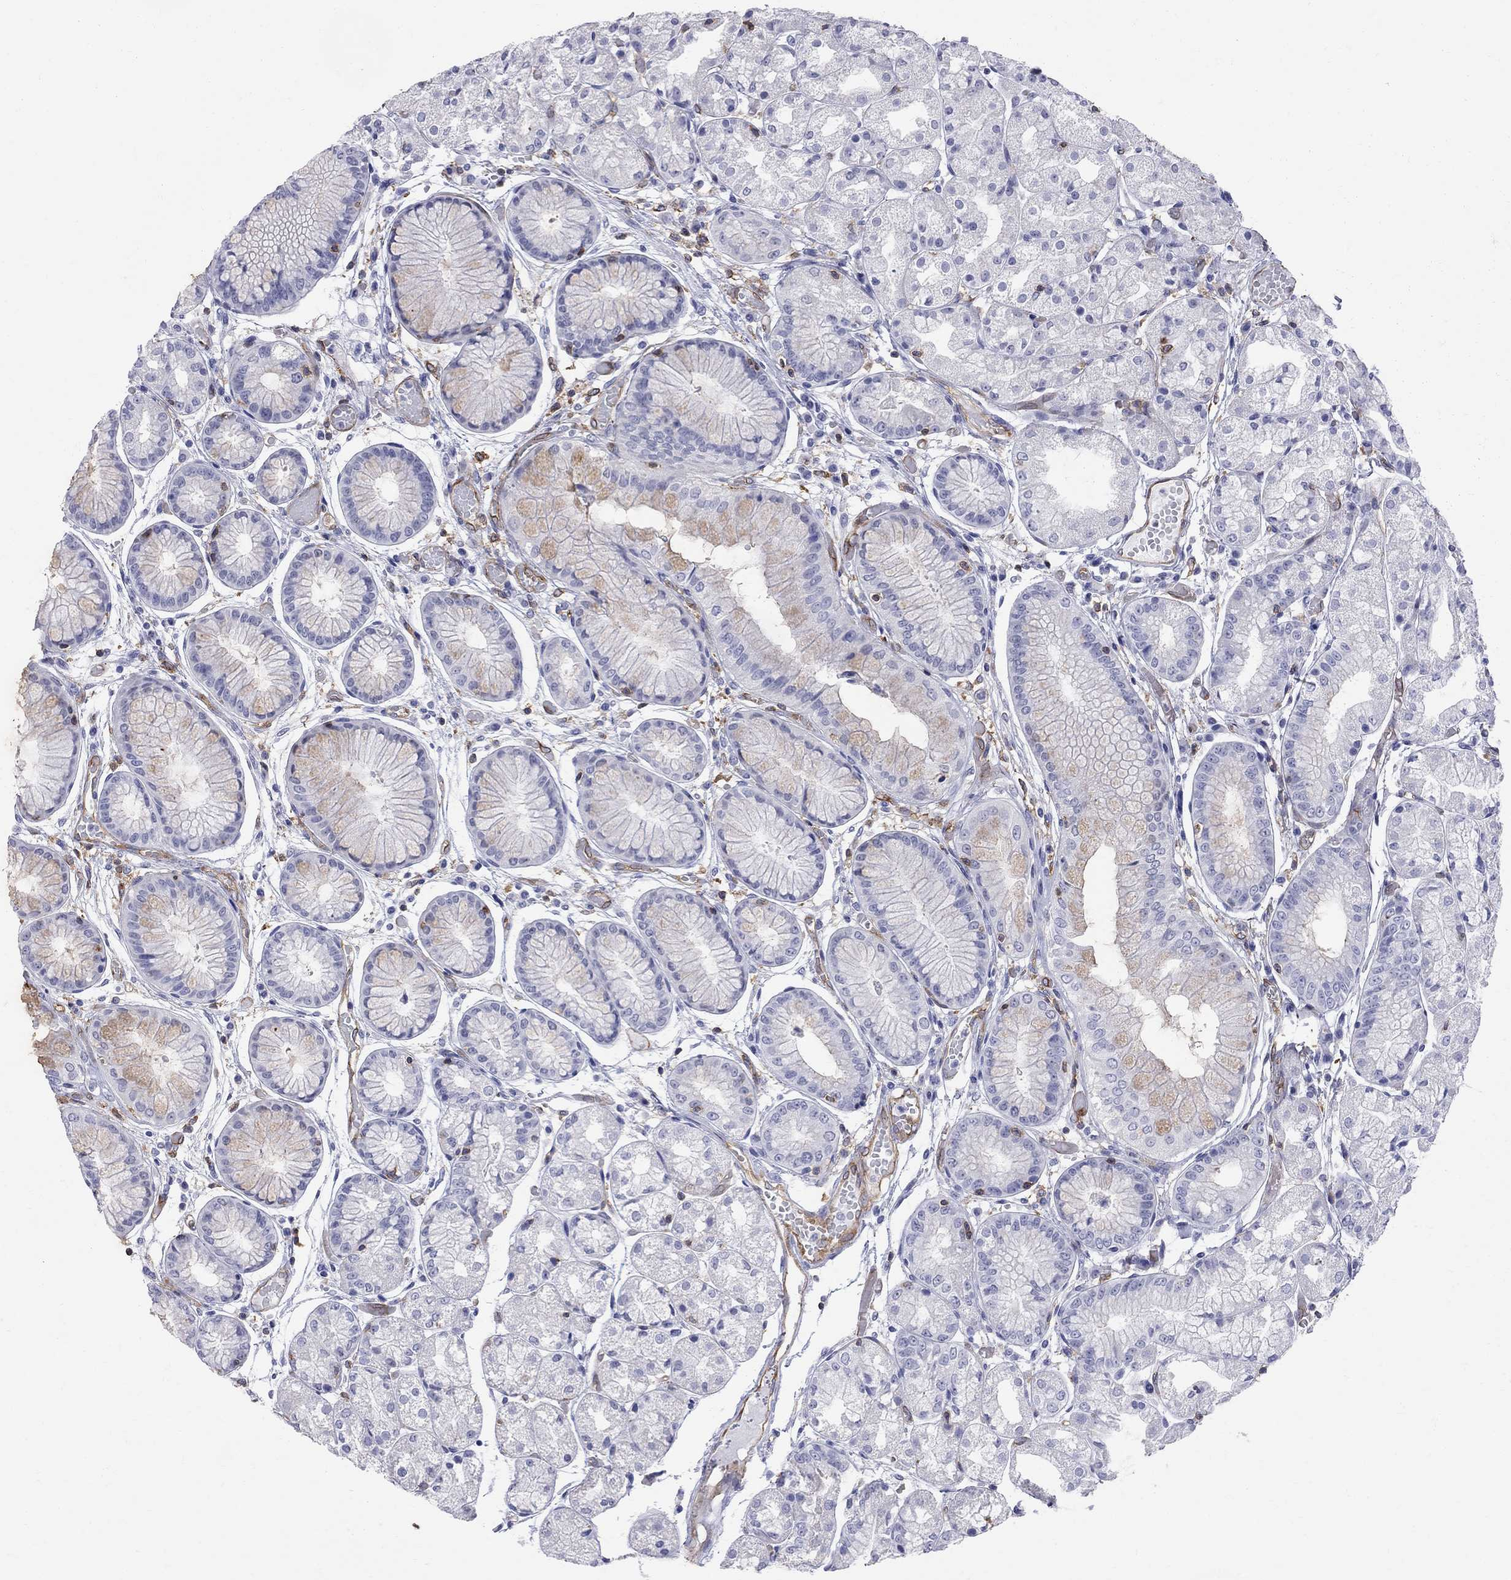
{"staining": {"intensity": "negative", "quantity": "none", "location": "none"}, "tissue": "stomach", "cell_type": "Glandular cells", "image_type": "normal", "snomed": [{"axis": "morphology", "description": "Normal tissue, NOS"}, {"axis": "topography", "description": "Stomach, upper"}], "caption": "Protein analysis of unremarkable stomach displays no significant positivity in glandular cells.", "gene": "ABI3", "patient": {"sex": "male", "age": 72}}